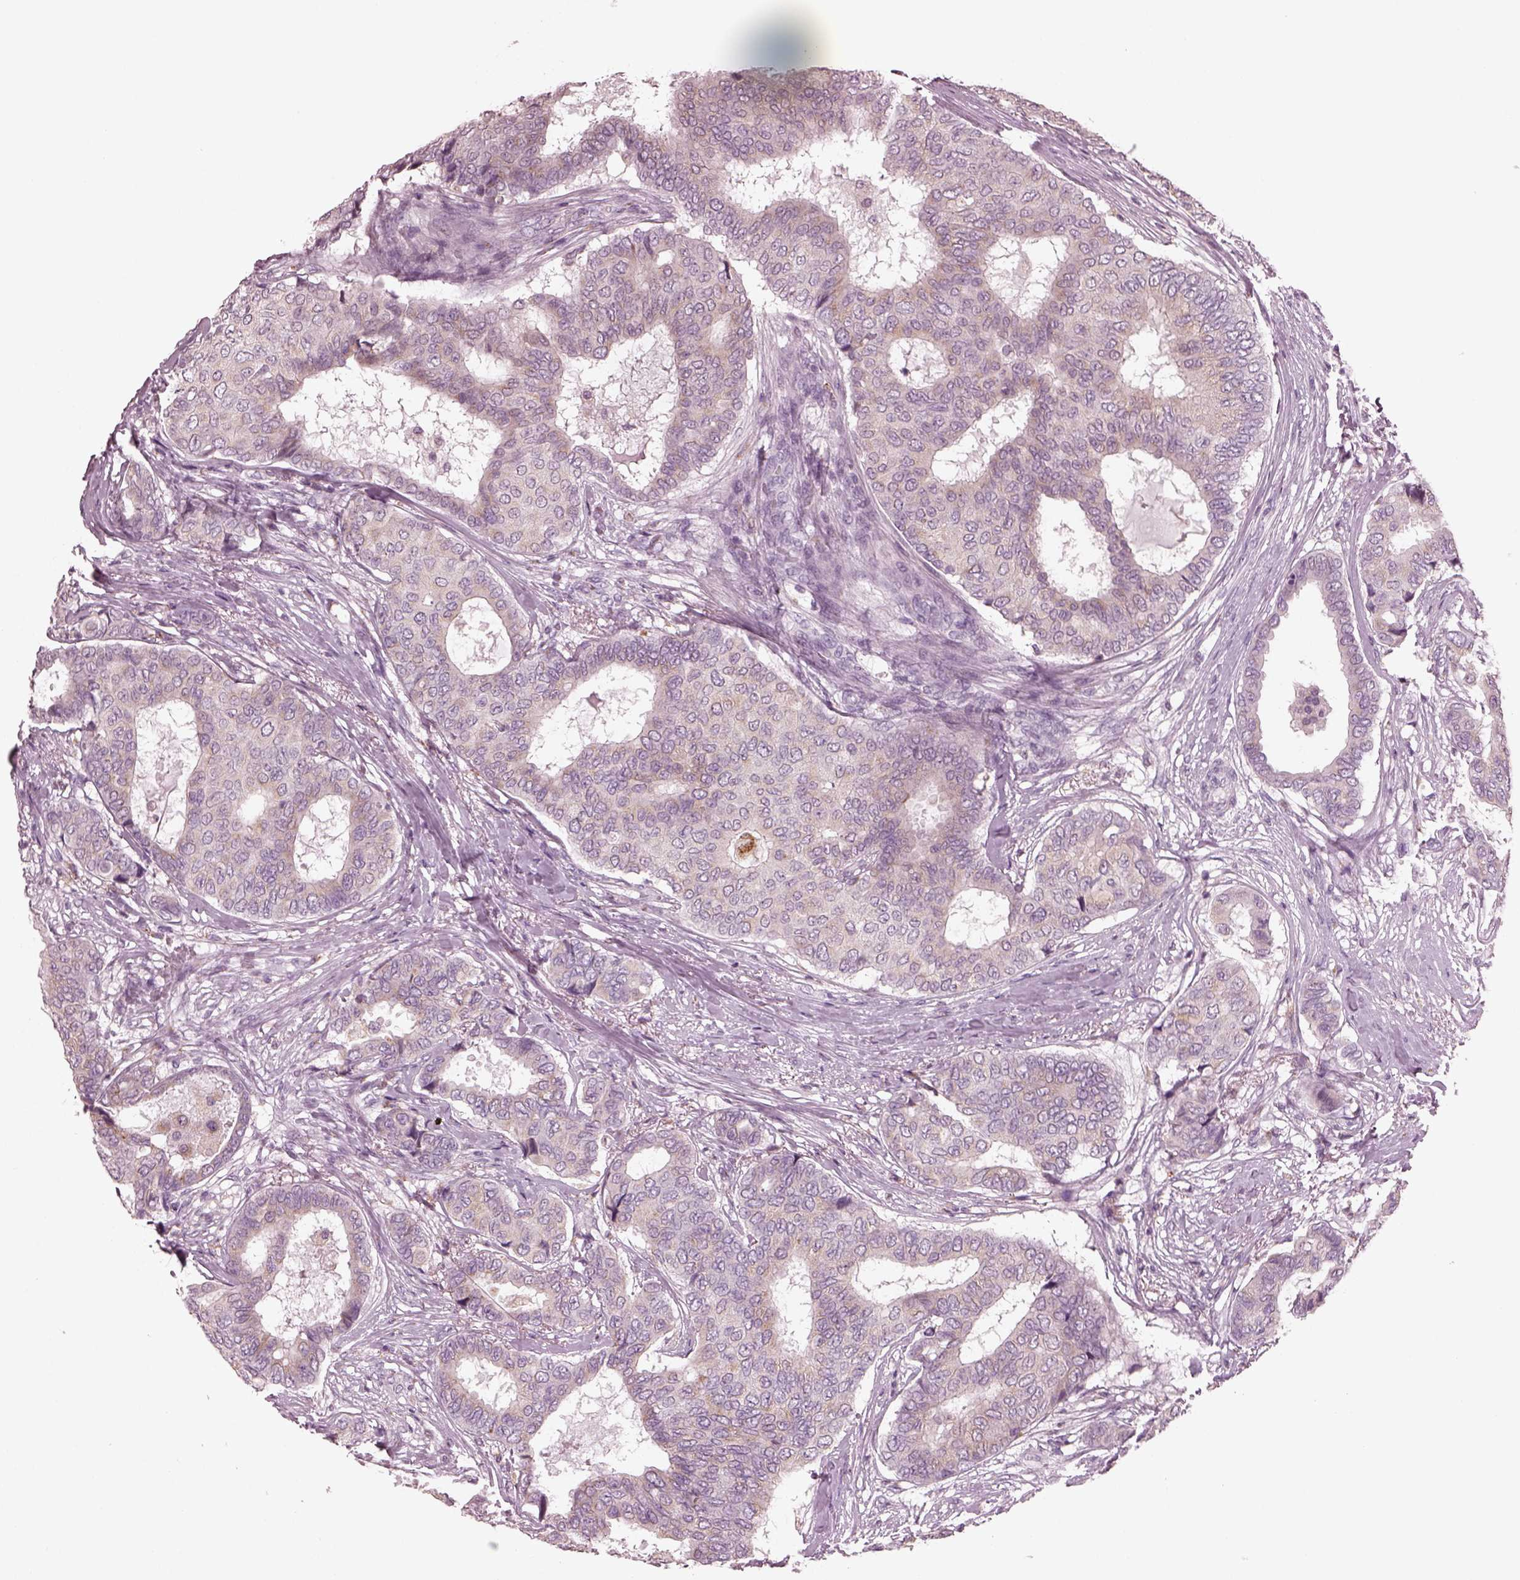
{"staining": {"intensity": "negative", "quantity": "none", "location": "none"}, "tissue": "breast cancer", "cell_type": "Tumor cells", "image_type": "cancer", "snomed": [{"axis": "morphology", "description": "Duct carcinoma"}, {"axis": "topography", "description": "Breast"}], "caption": "DAB (3,3'-diaminobenzidine) immunohistochemical staining of breast cancer (invasive ductal carcinoma) exhibits no significant staining in tumor cells.", "gene": "SLAMF8", "patient": {"sex": "female", "age": 75}}